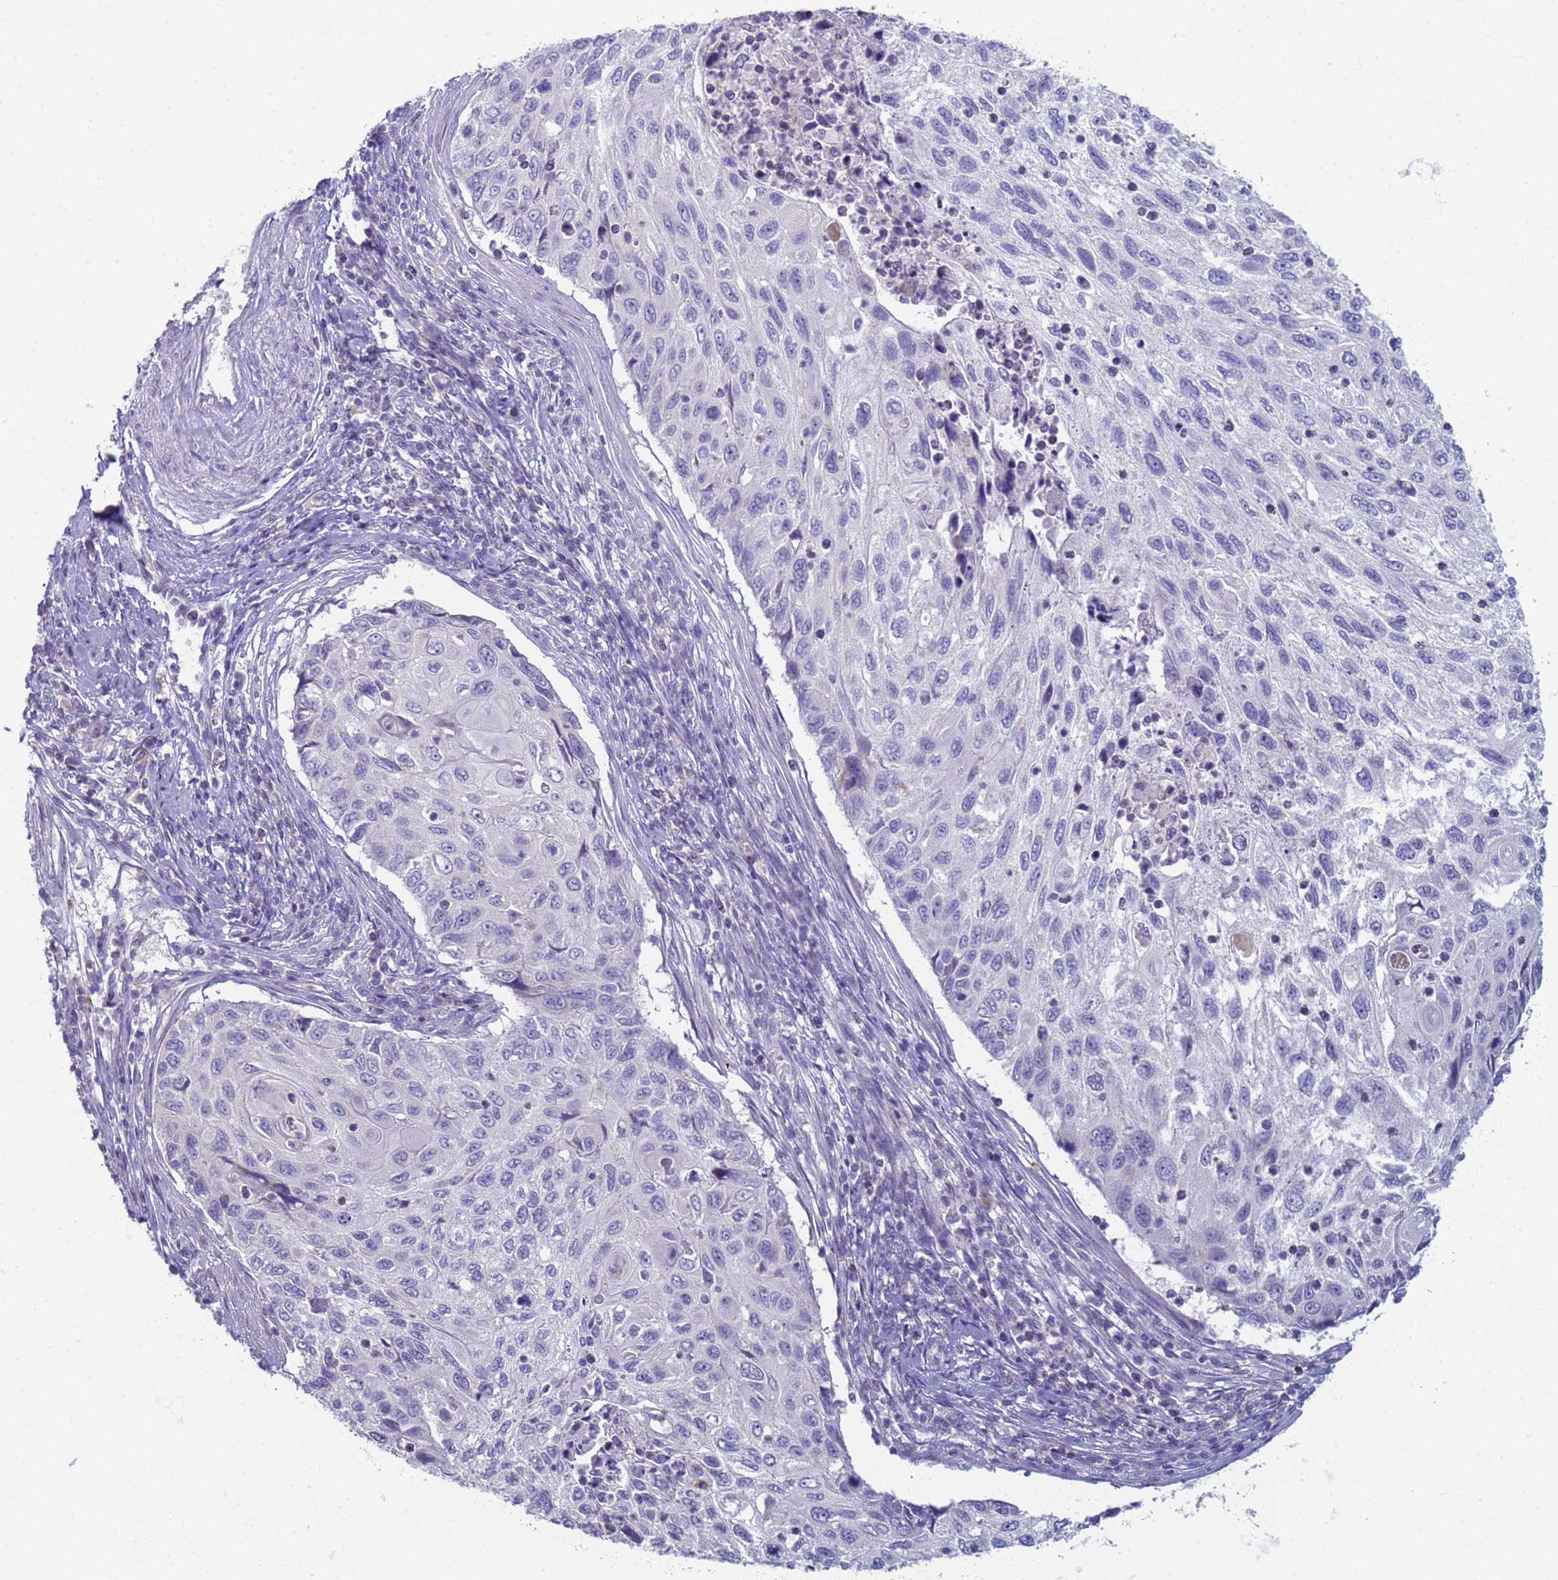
{"staining": {"intensity": "negative", "quantity": "none", "location": "none"}, "tissue": "cervical cancer", "cell_type": "Tumor cells", "image_type": "cancer", "snomed": [{"axis": "morphology", "description": "Squamous cell carcinoma, NOS"}, {"axis": "topography", "description": "Cervix"}], "caption": "DAB (3,3'-diaminobenzidine) immunohistochemical staining of cervical squamous cell carcinoma displays no significant positivity in tumor cells.", "gene": "CR1", "patient": {"sex": "female", "age": 70}}